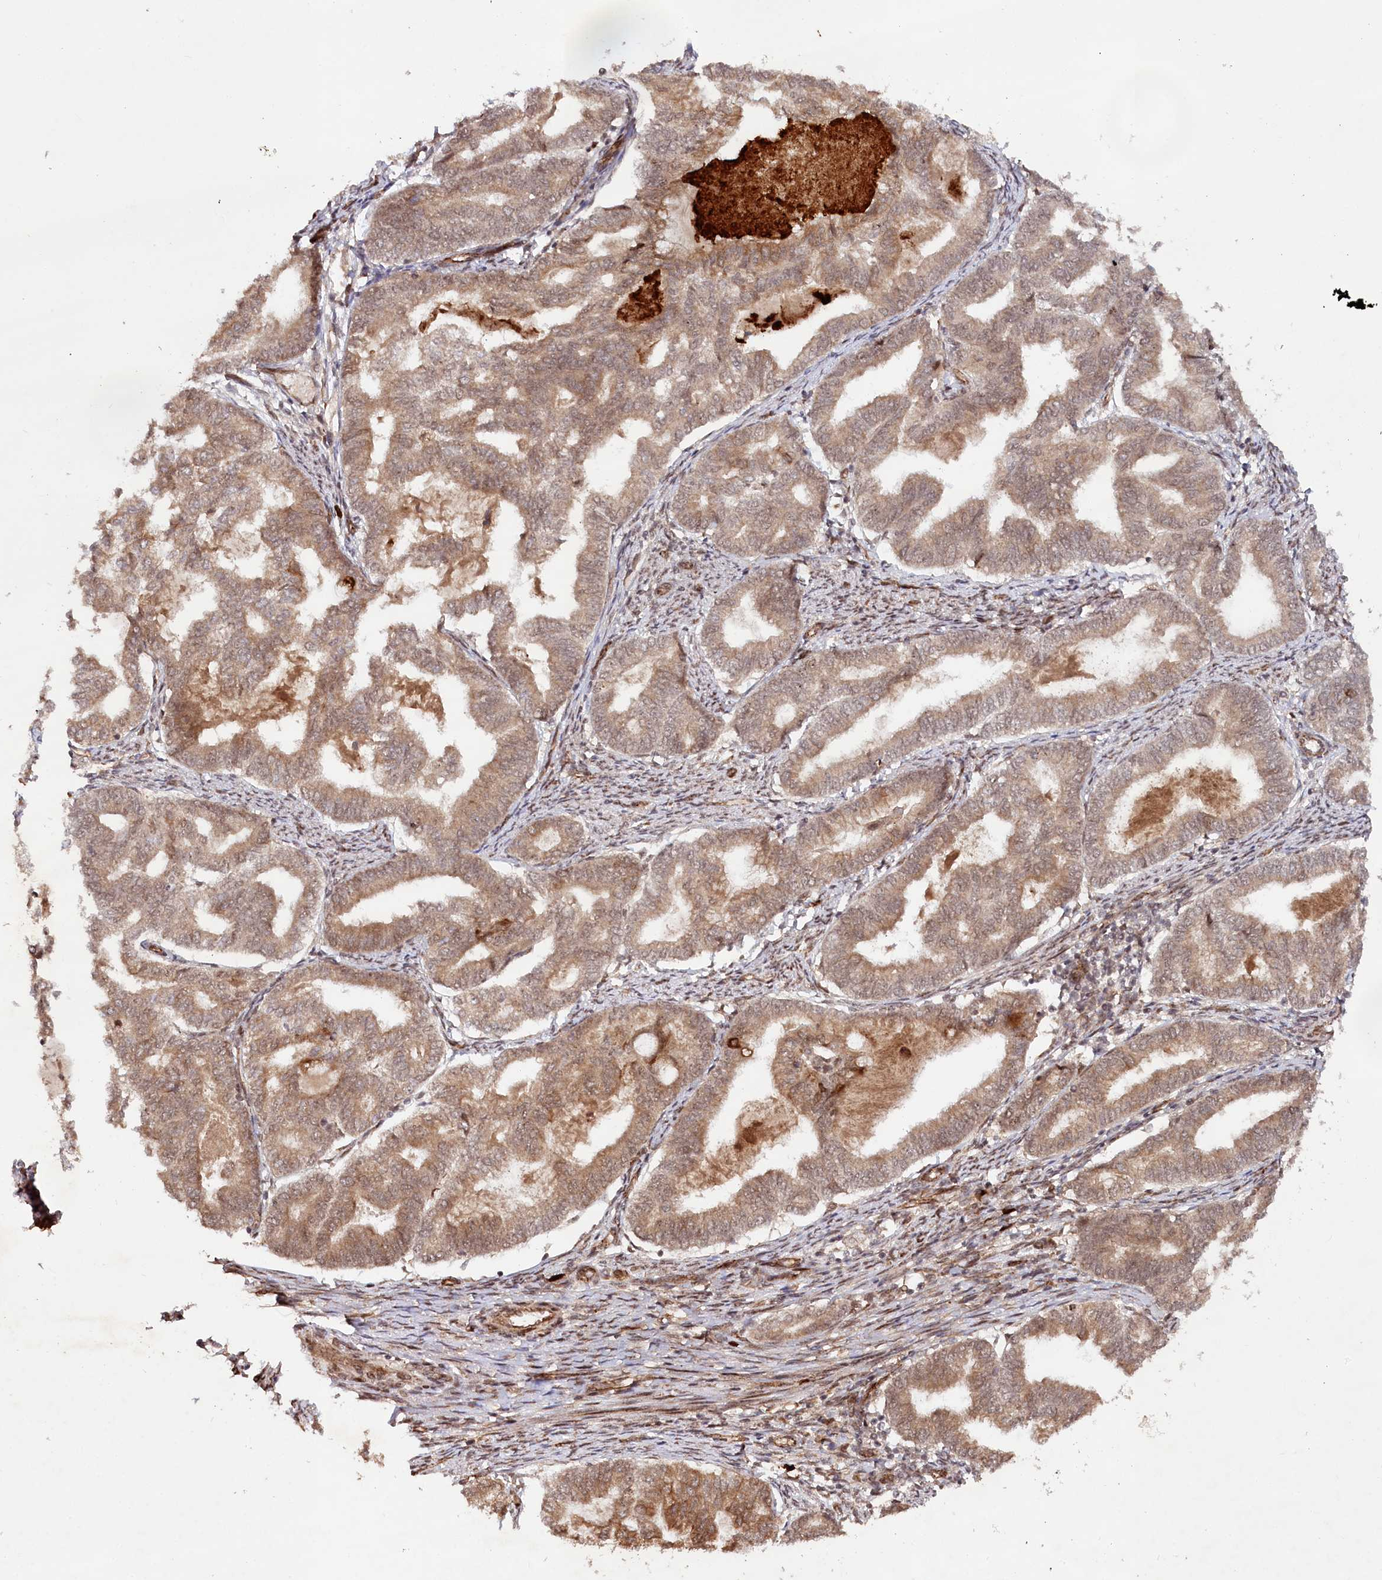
{"staining": {"intensity": "moderate", "quantity": ">75%", "location": "cytoplasmic/membranous,nuclear"}, "tissue": "endometrial cancer", "cell_type": "Tumor cells", "image_type": "cancer", "snomed": [{"axis": "morphology", "description": "Adenocarcinoma, NOS"}, {"axis": "topography", "description": "Endometrium"}], "caption": "A medium amount of moderate cytoplasmic/membranous and nuclear staining is seen in approximately >75% of tumor cells in endometrial cancer tissue.", "gene": "ALKBH8", "patient": {"sex": "female", "age": 79}}